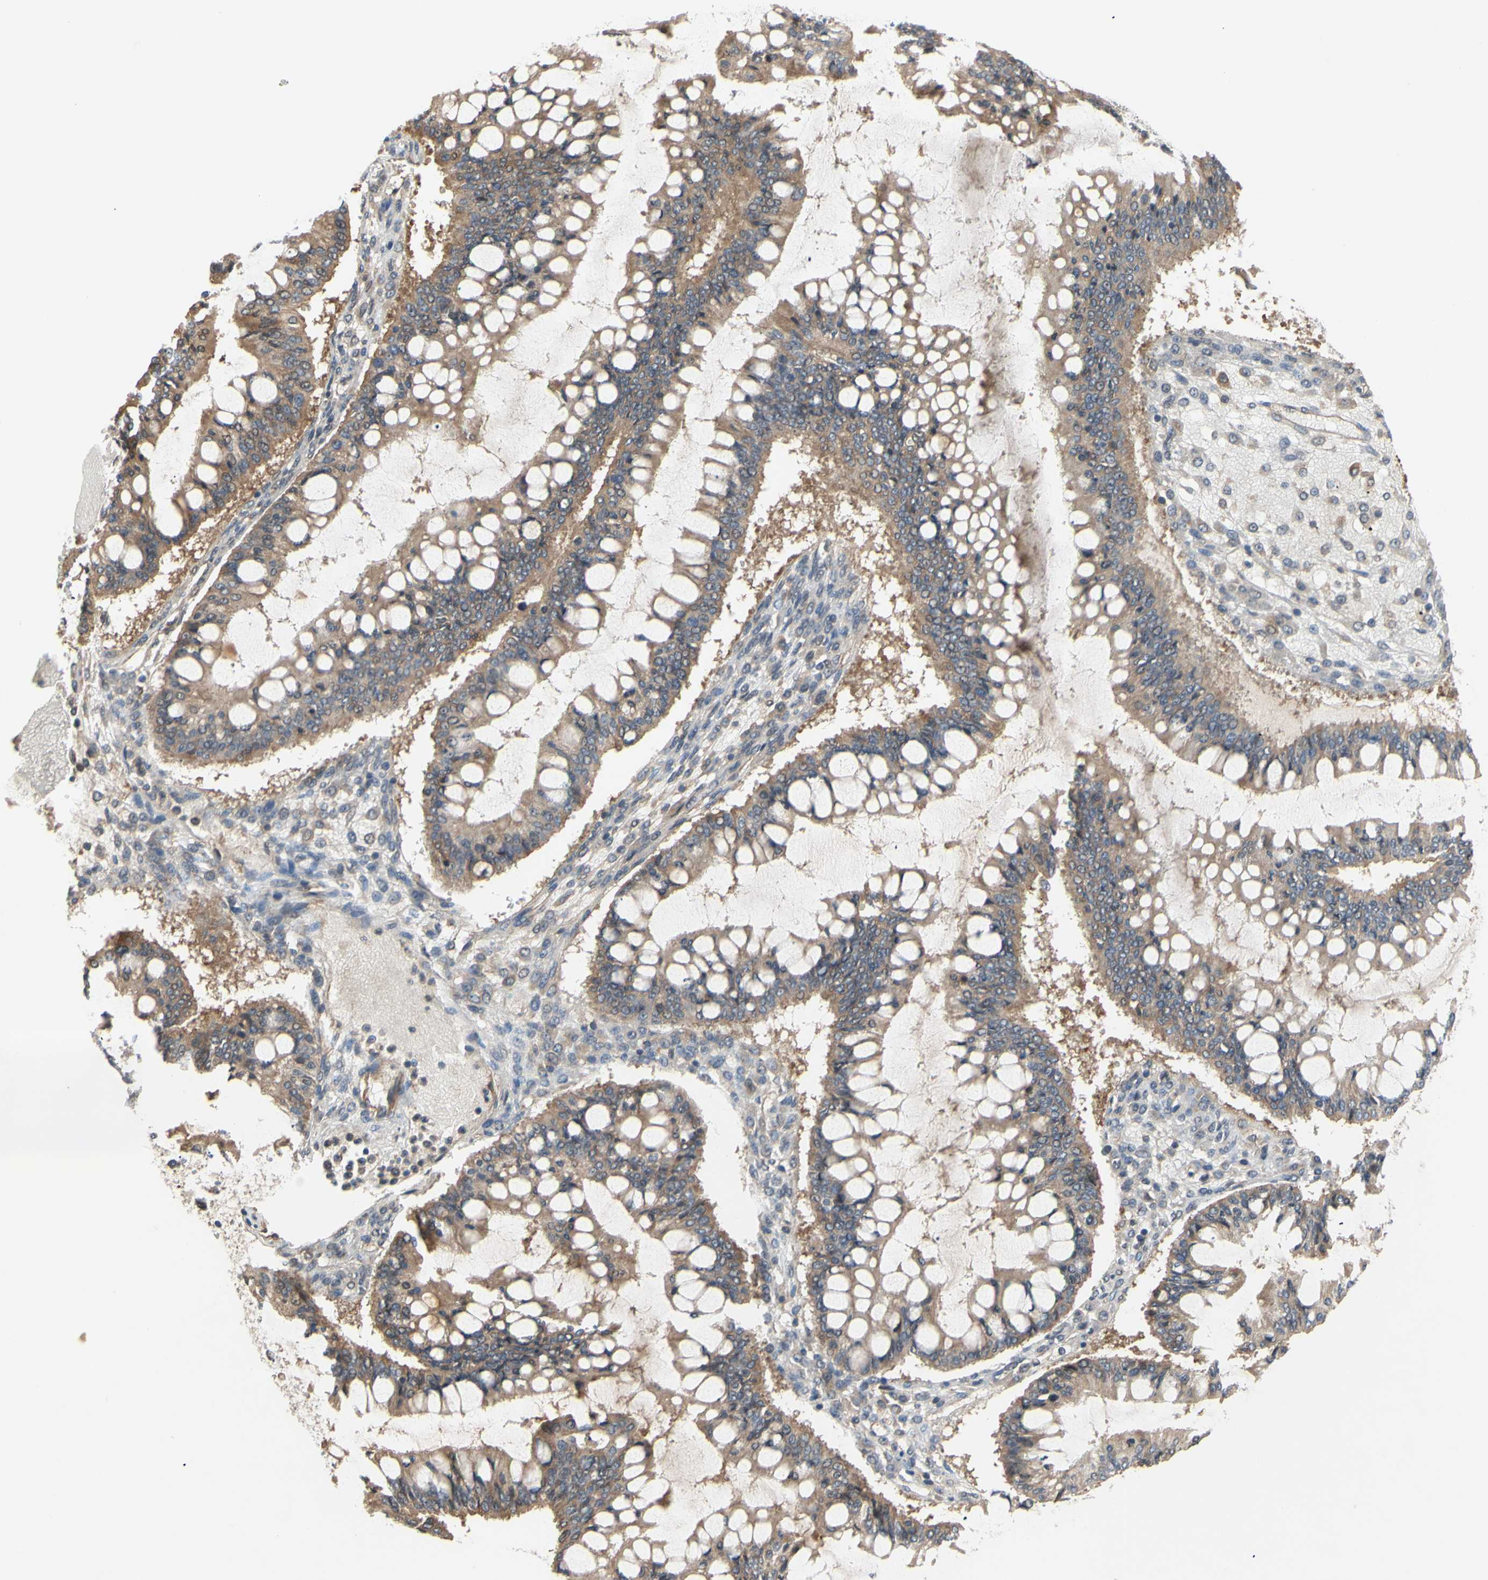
{"staining": {"intensity": "moderate", "quantity": ">75%", "location": "cytoplasmic/membranous"}, "tissue": "ovarian cancer", "cell_type": "Tumor cells", "image_type": "cancer", "snomed": [{"axis": "morphology", "description": "Cystadenocarcinoma, mucinous, NOS"}, {"axis": "topography", "description": "Ovary"}], "caption": "Immunohistochemistry histopathology image of human ovarian mucinous cystadenocarcinoma stained for a protein (brown), which displays medium levels of moderate cytoplasmic/membranous staining in approximately >75% of tumor cells.", "gene": "DYNLRB1", "patient": {"sex": "female", "age": 73}}